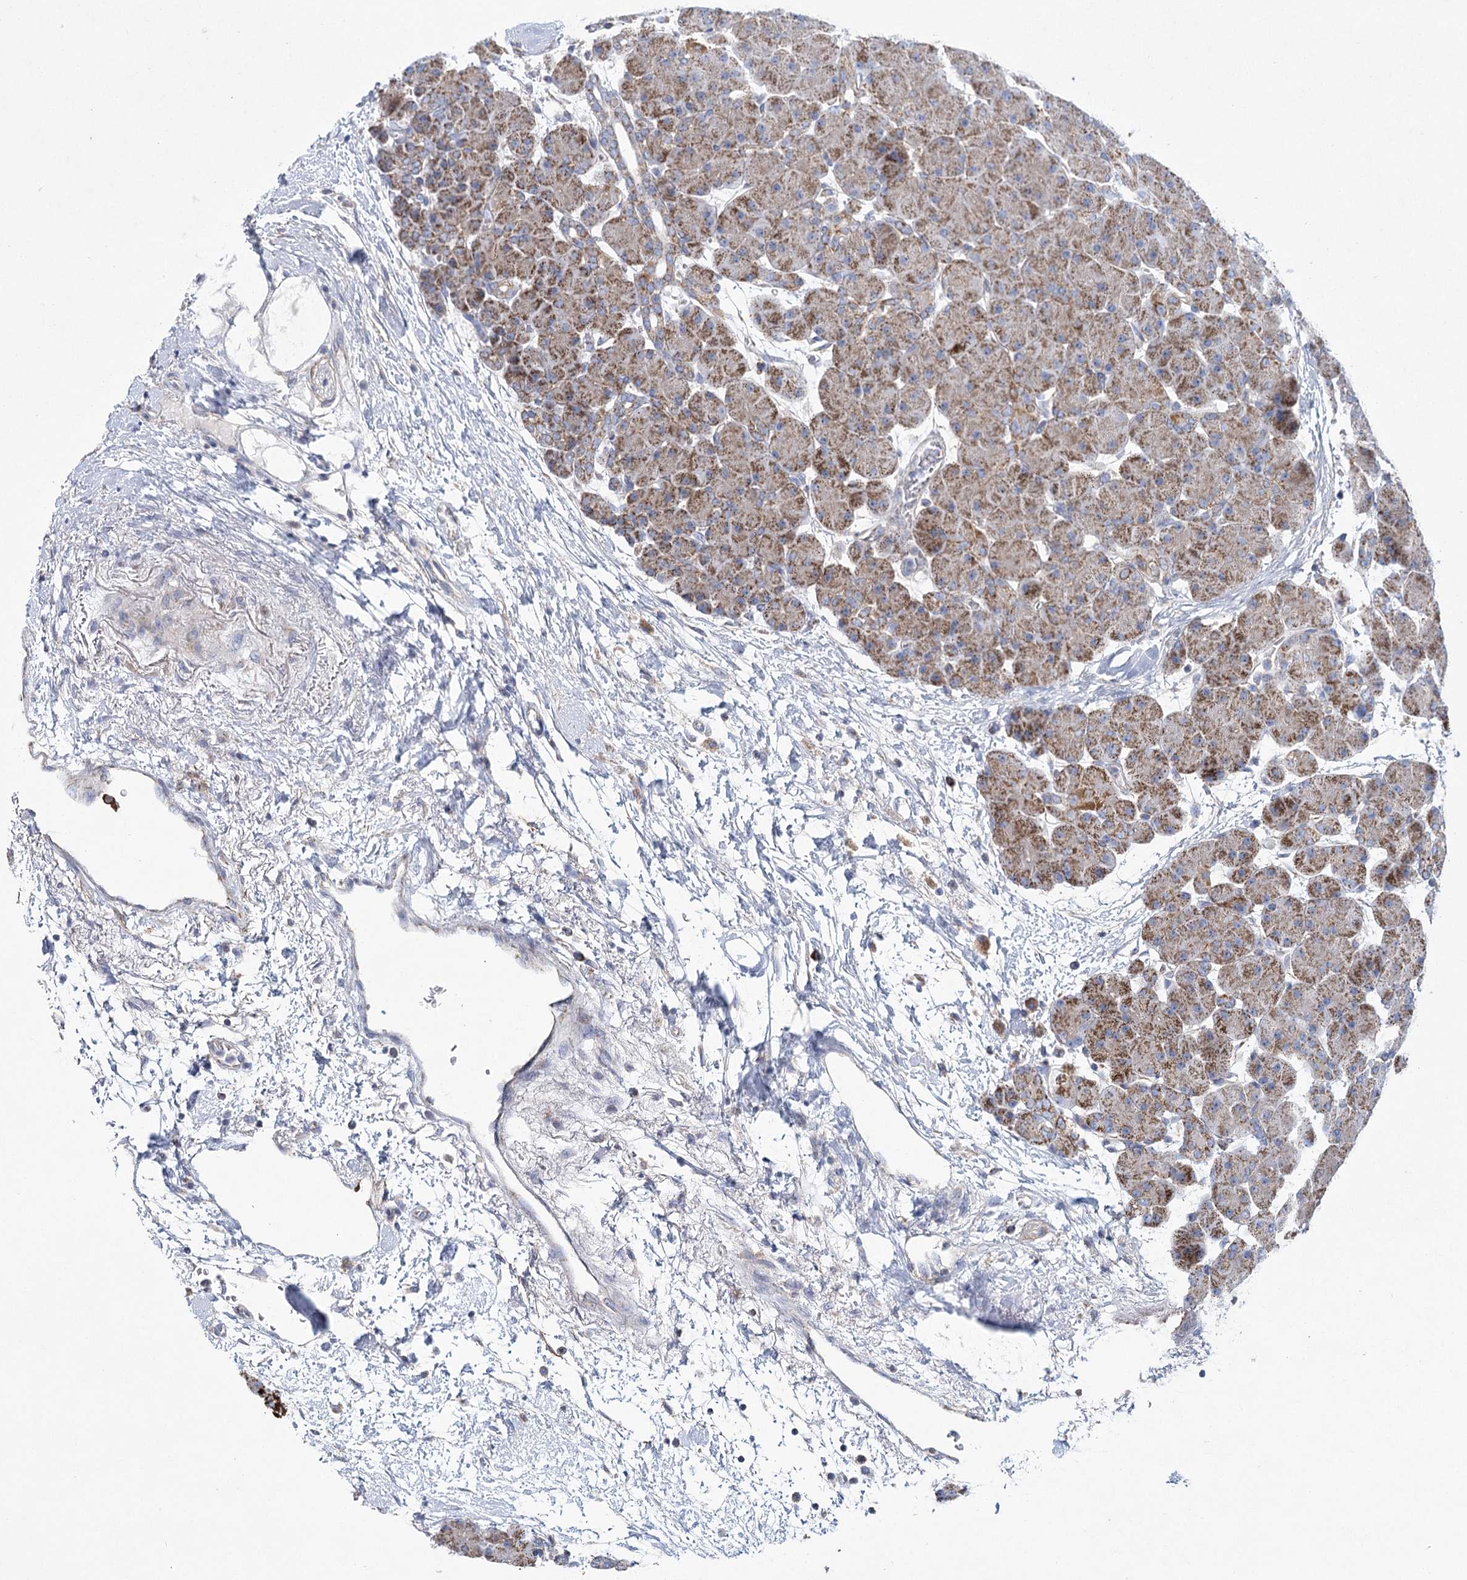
{"staining": {"intensity": "moderate", "quantity": ">75%", "location": "cytoplasmic/membranous"}, "tissue": "pancreas", "cell_type": "Exocrine glandular cells", "image_type": "normal", "snomed": [{"axis": "morphology", "description": "Normal tissue, NOS"}, {"axis": "topography", "description": "Pancreas"}], "caption": "Immunohistochemical staining of benign pancreas reveals >75% levels of moderate cytoplasmic/membranous protein staining in approximately >75% of exocrine glandular cells. The protein of interest is stained brown, and the nuclei are stained in blue (DAB (3,3'-diaminobenzidine) IHC with brightfield microscopy, high magnification).", "gene": "SNX7", "patient": {"sex": "male", "age": 66}}